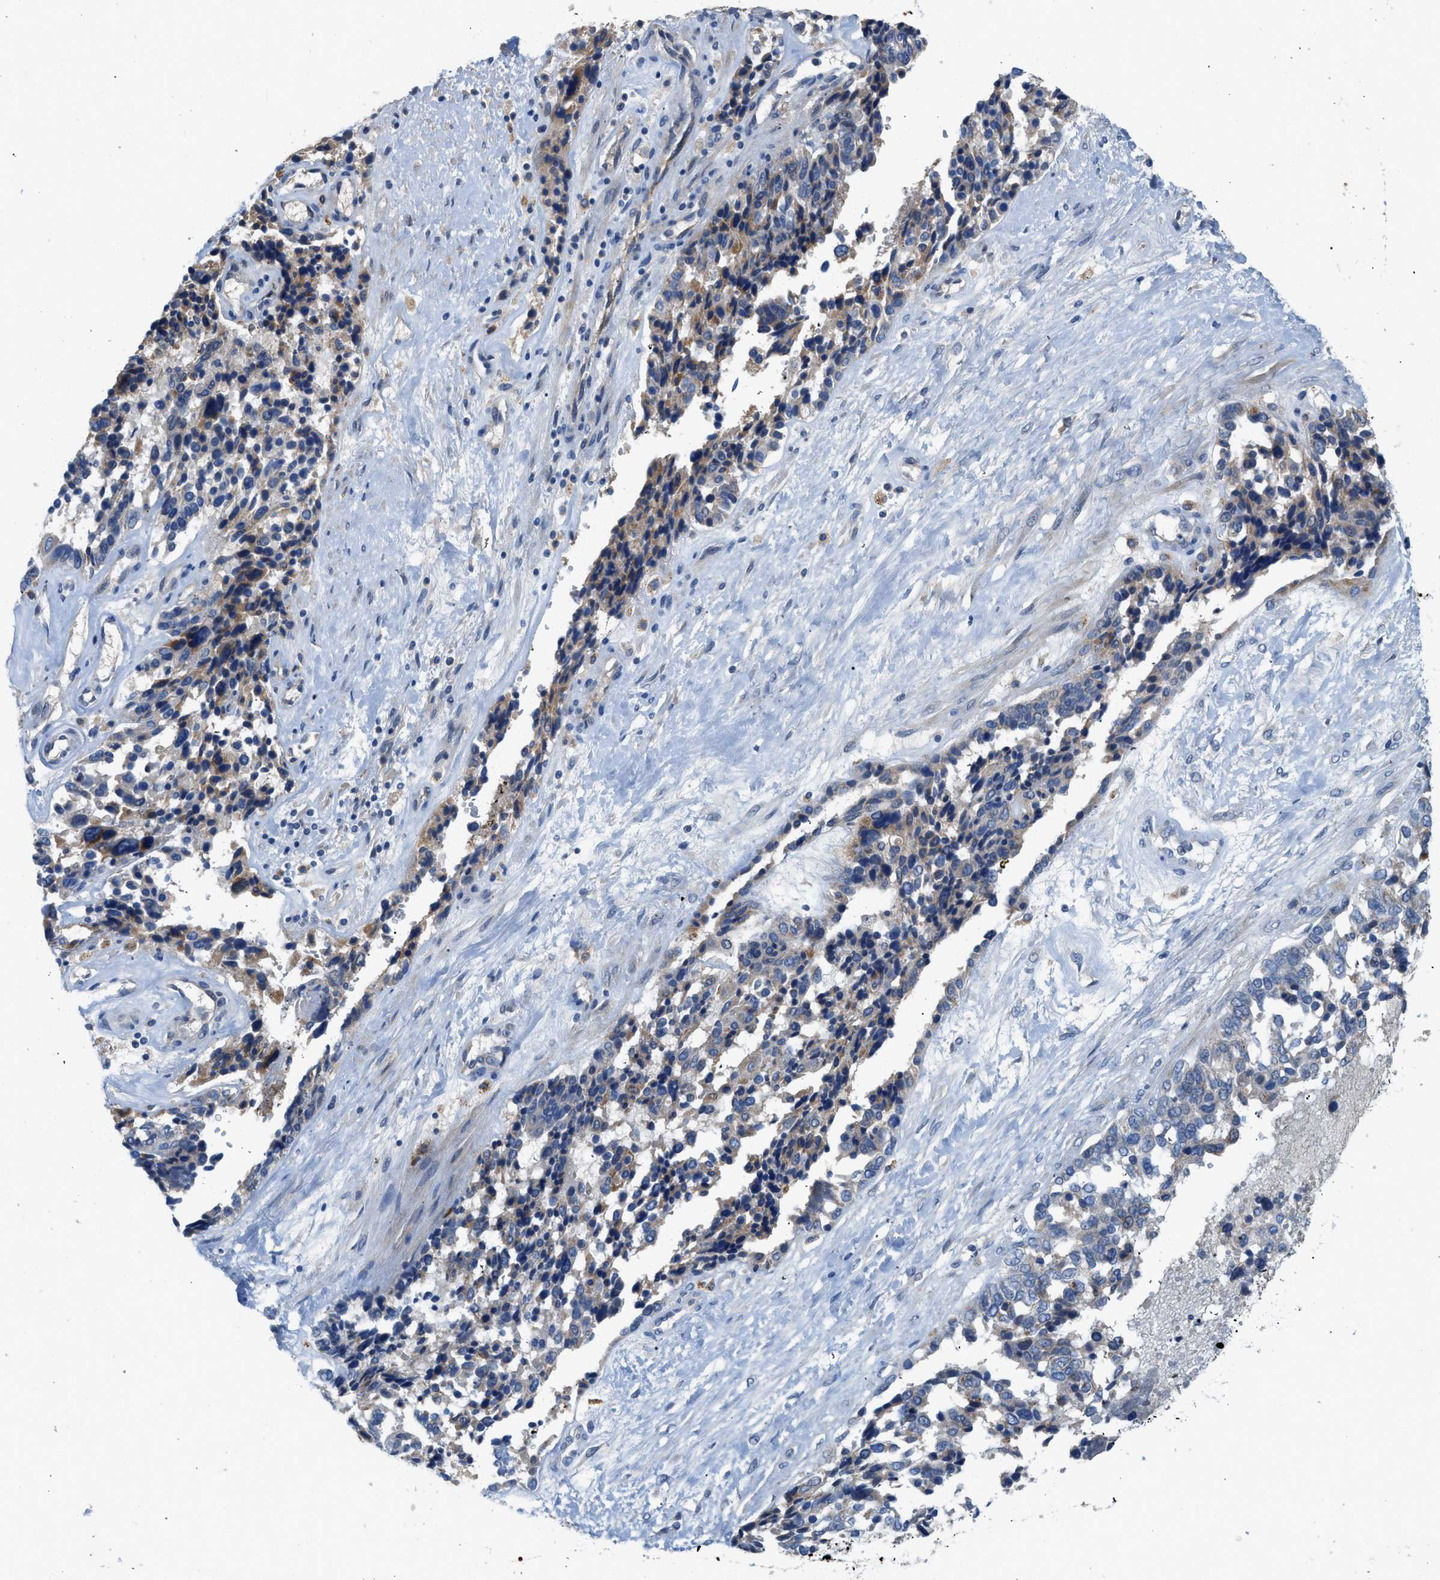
{"staining": {"intensity": "weak", "quantity": "<25%", "location": "cytoplasmic/membranous"}, "tissue": "ovarian cancer", "cell_type": "Tumor cells", "image_type": "cancer", "snomed": [{"axis": "morphology", "description": "Cystadenocarcinoma, serous, NOS"}, {"axis": "topography", "description": "Ovary"}], "caption": "Immunohistochemistry histopathology image of human serous cystadenocarcinoma (ovarian) stained for a protein (brown), which reveals no expression in tumor cells. Brightfield microscopy of immunohistochemistry (IHC) stained with DAB (brown) and hematoxylin (blue), captured at high magnification.", "gene": "TMEM248", "patient": {"sex": "female", "age": 44}}